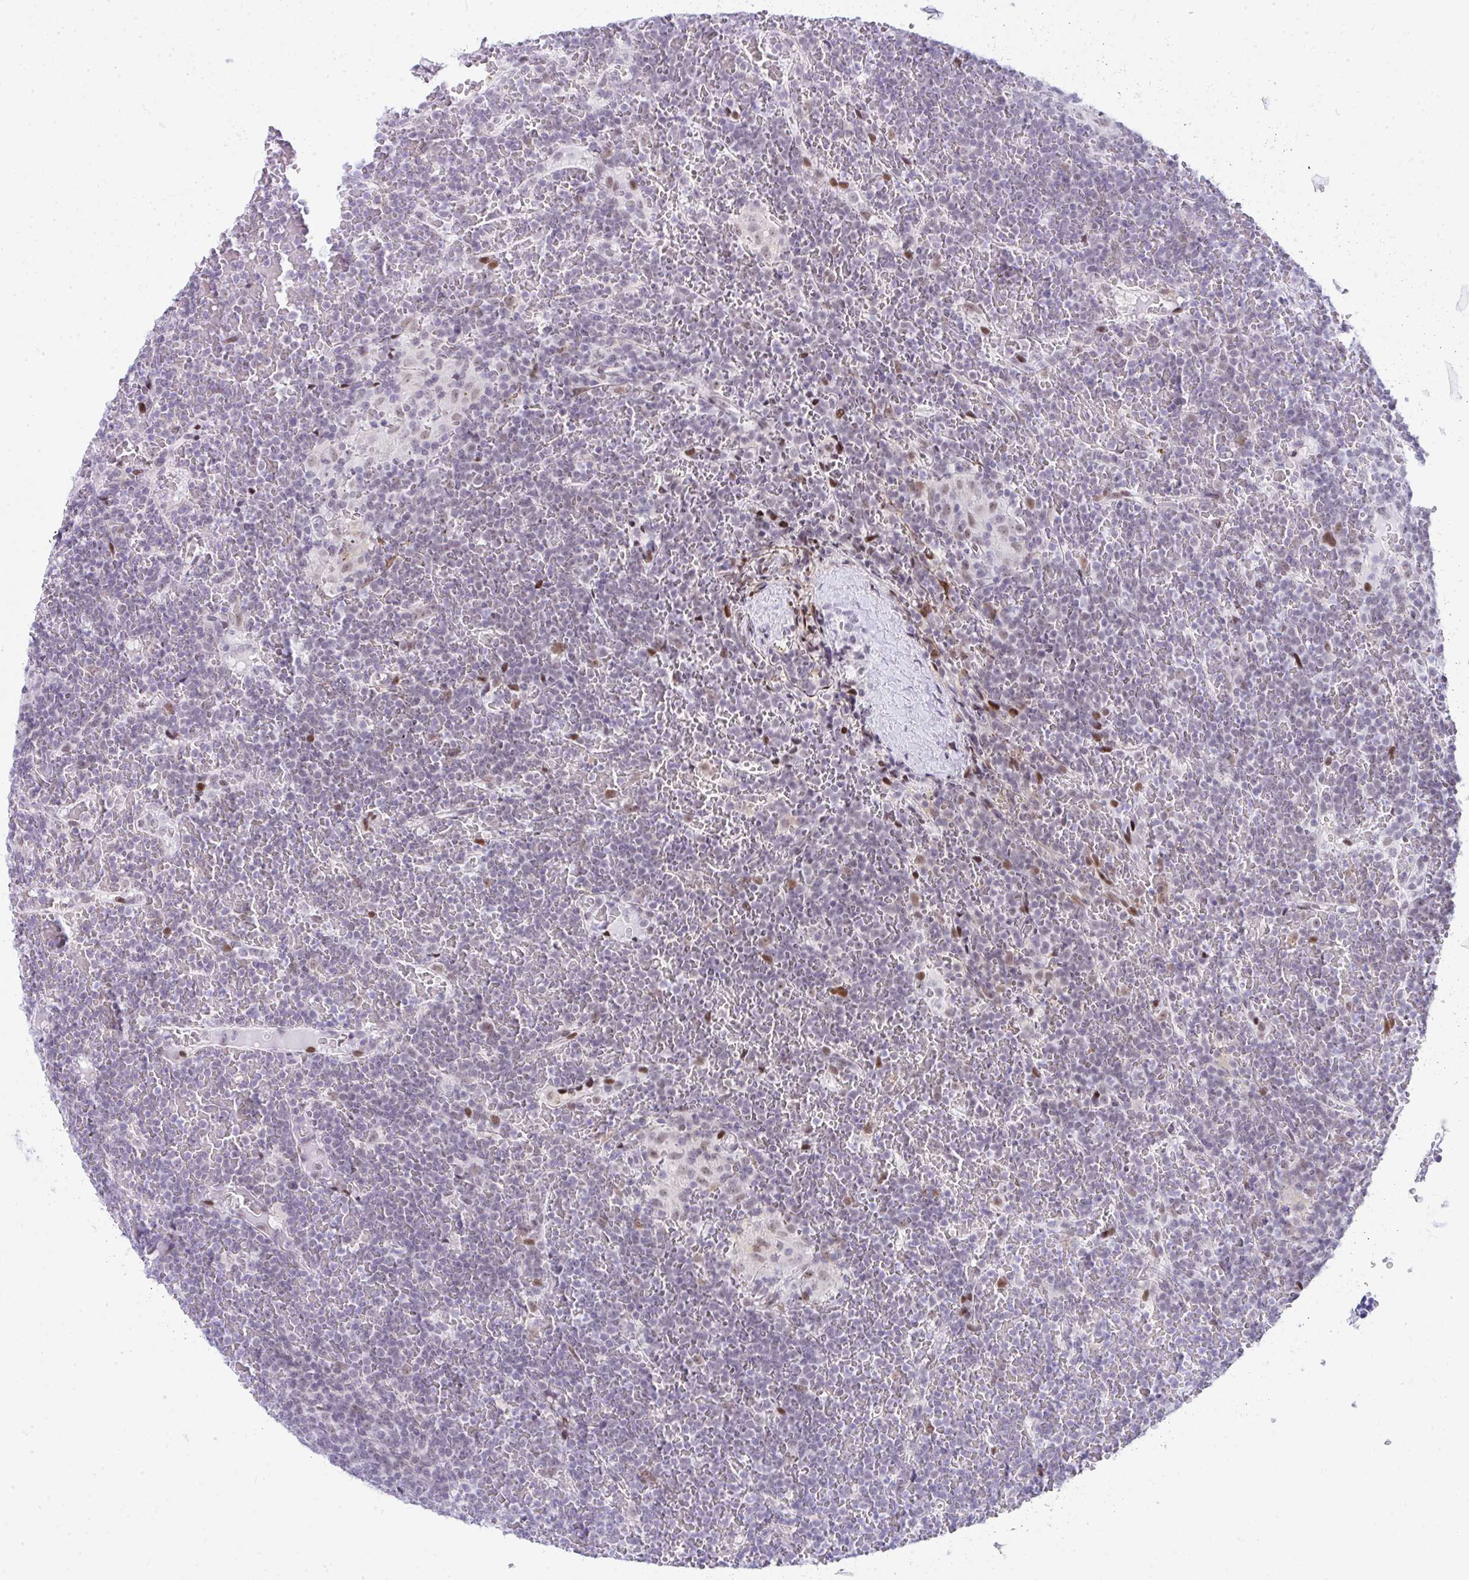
{"staining": {"intensity": "moderate", "quantity": "<25%", "location": "nuclear"}, "tissue": "lymphoma", "cell_type": "Tumor cells", "image_type": "cancer", "snomed": [{"axis": "morphology", "description": "Malignant lymphoma, non-Hodgkin's type, Low grade"}, {"axis": "topography", "description": "Spleen"}], "caption": "Lymphoma was stained to show a protein in brown. There is low levels of moderate nuclear expression in about <25% of tumor cells.", "gene": "GLDN", "patient": {"sex": "female", "age": 19}}